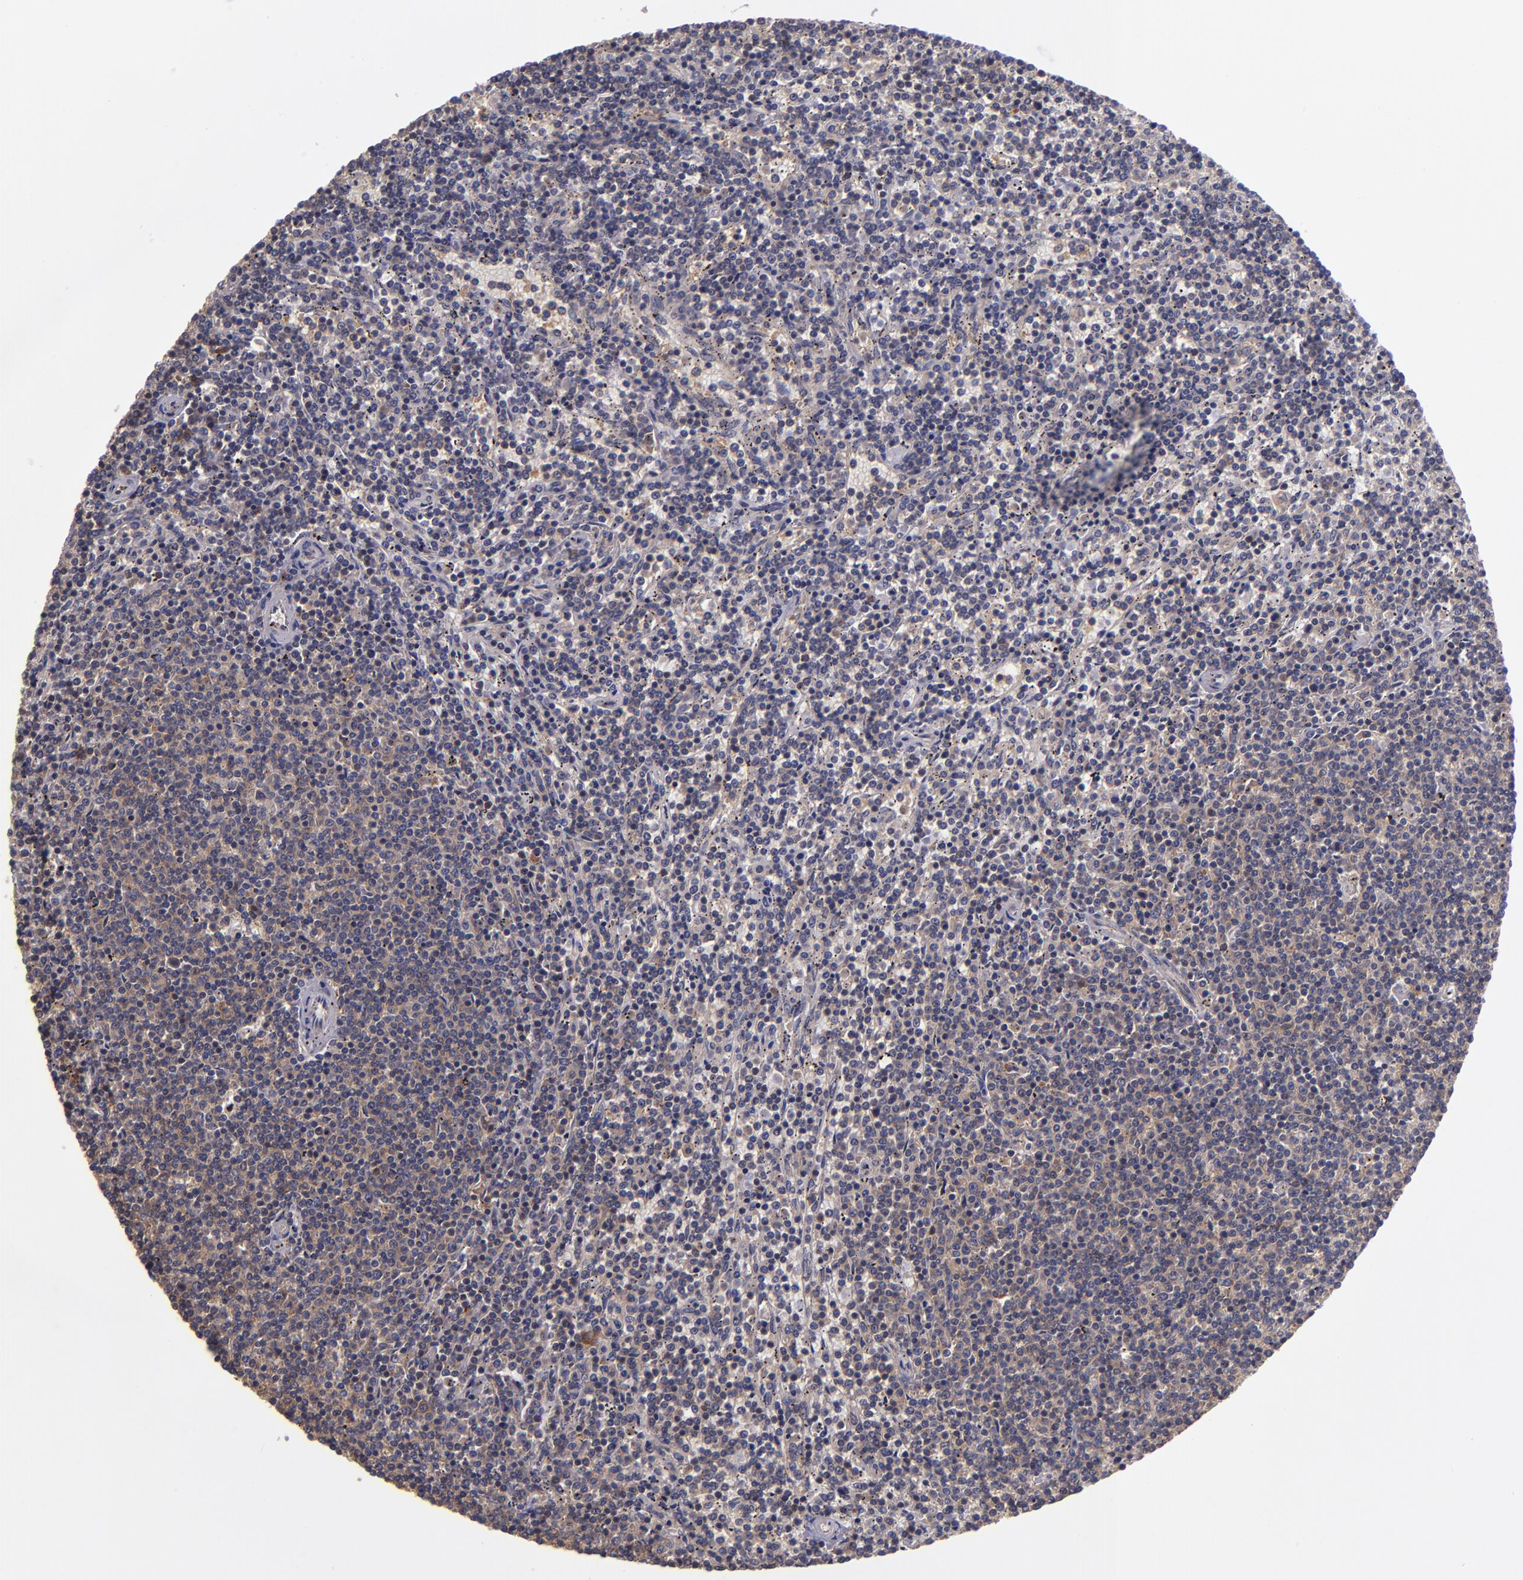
{"staining": {"intensity": "weak", "quantity": ">75%", "location": "cytoplasmic/membranous"}, "tissue": "lymphoma", "cell_type": "Tumor cells", "image_type": "cancer", "snomed": [{"axis": "morphology", "description": "Malignant lymphoma, non-Hodgkin's type, Low grade"}, {"axis": "topography", "description": "Spleen"}], "caption": "The image demonstrates staining of low-grade malignant lymphoma, non-Hodgkin's type, revealing weak cytoplasmic/membranous protein positivity (brown color) within tumor cells.", "gene": "CARS1", "patient": {"sex": "female", "age": 50}}